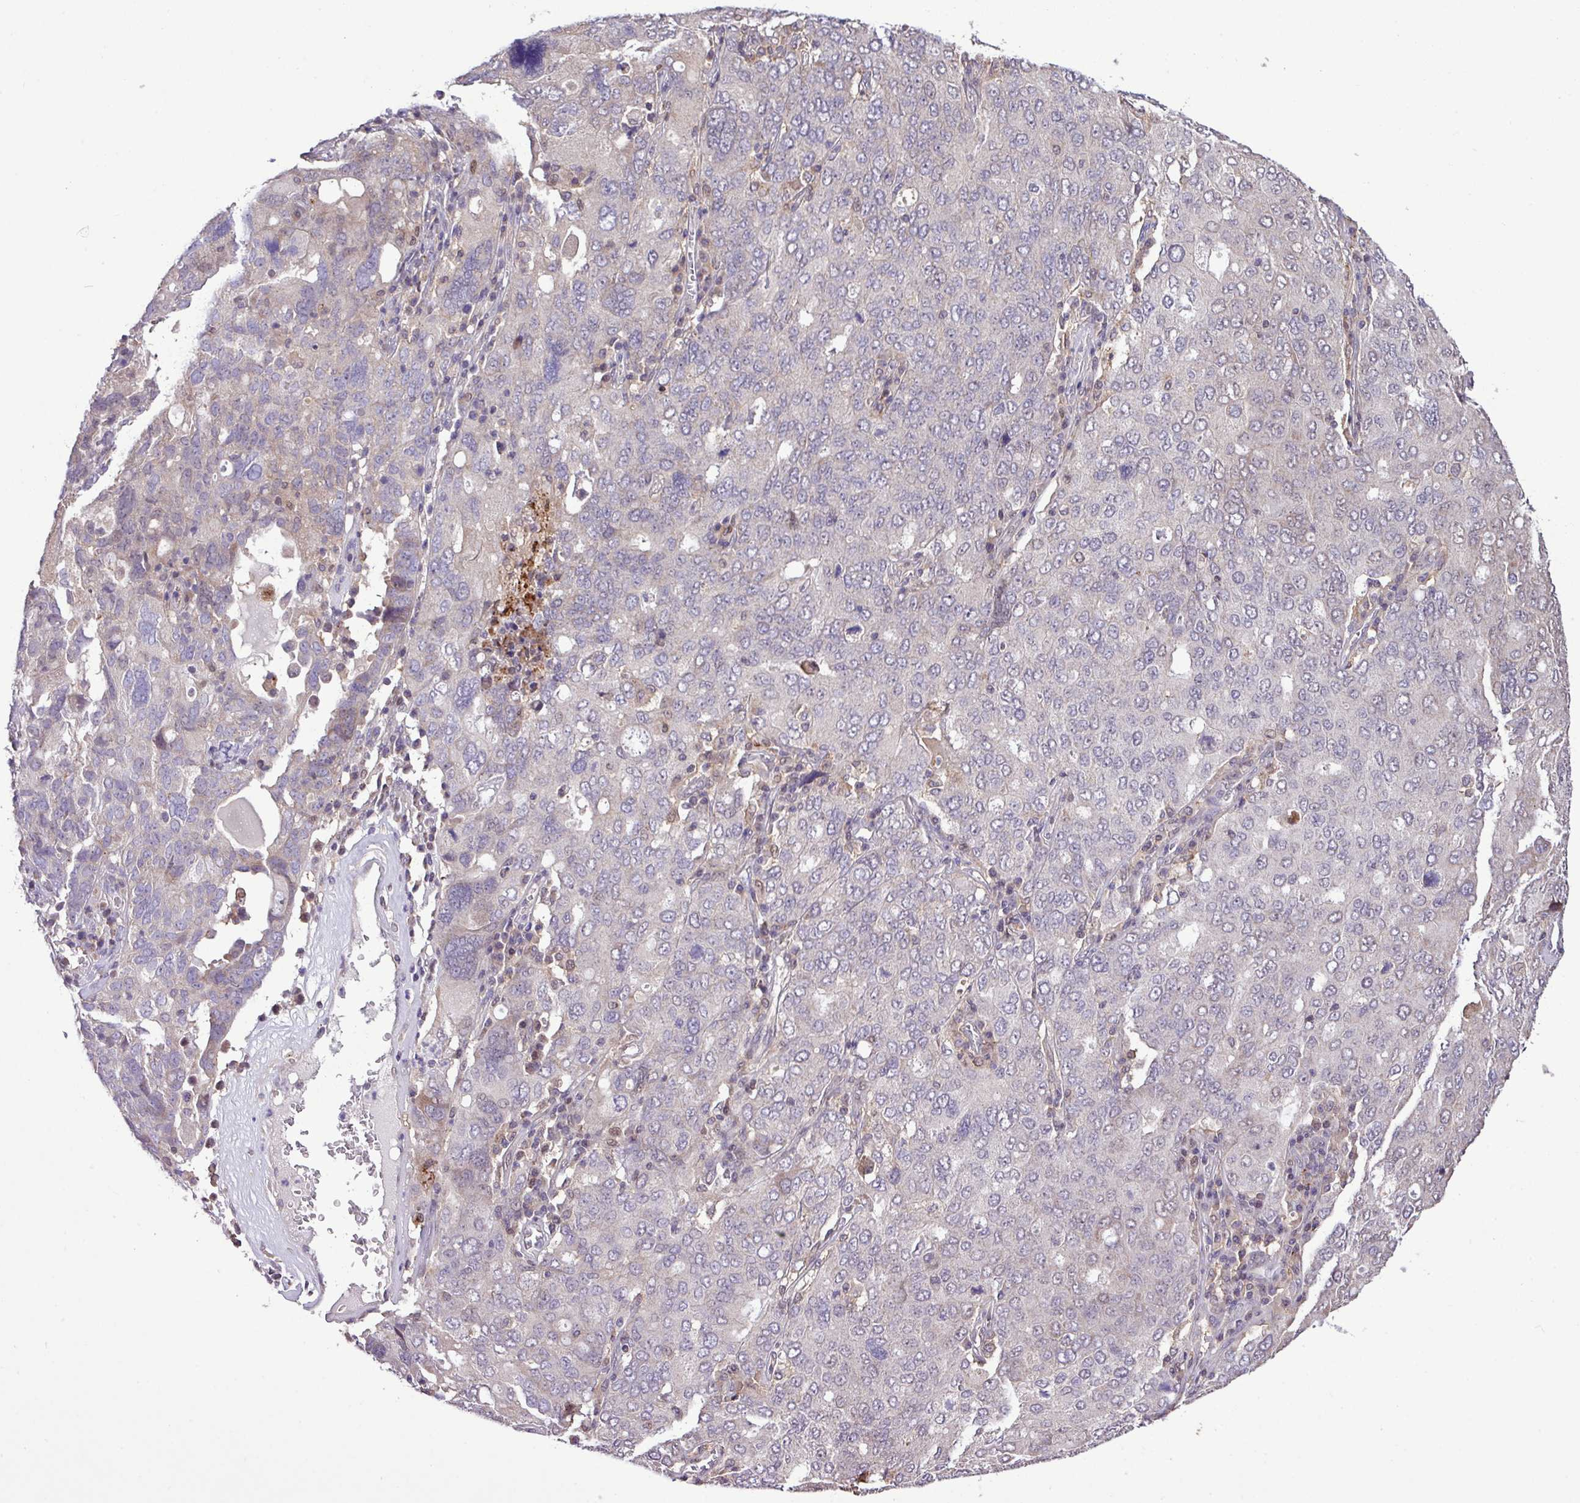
{"staining": {"intensity": "negative", "quantity": "none", "location": "none"}, "tissue": "ovarian cancer", "cell_type": "Tumor cells", "image_type": "cancer", "snomed": [{"axis": "morphology", "description": "Carcinoma, endometroid"}, {"axis": "topography", "description": "Ovary"}], "caption": "High magnification brightfield microscopy of ovarian cancer stained with DAB (3,3'-diaminobenzidine) (brown) and counterstained with hematoxylin (blue): tumor cells show no significant expression. (Brightfield microscopy of DAB (3,3'-diaminobenzidine) immunohistochemistry at high magnification).", "gene": "RPP25L", "patient": {"sex": "female", "age": 62}}